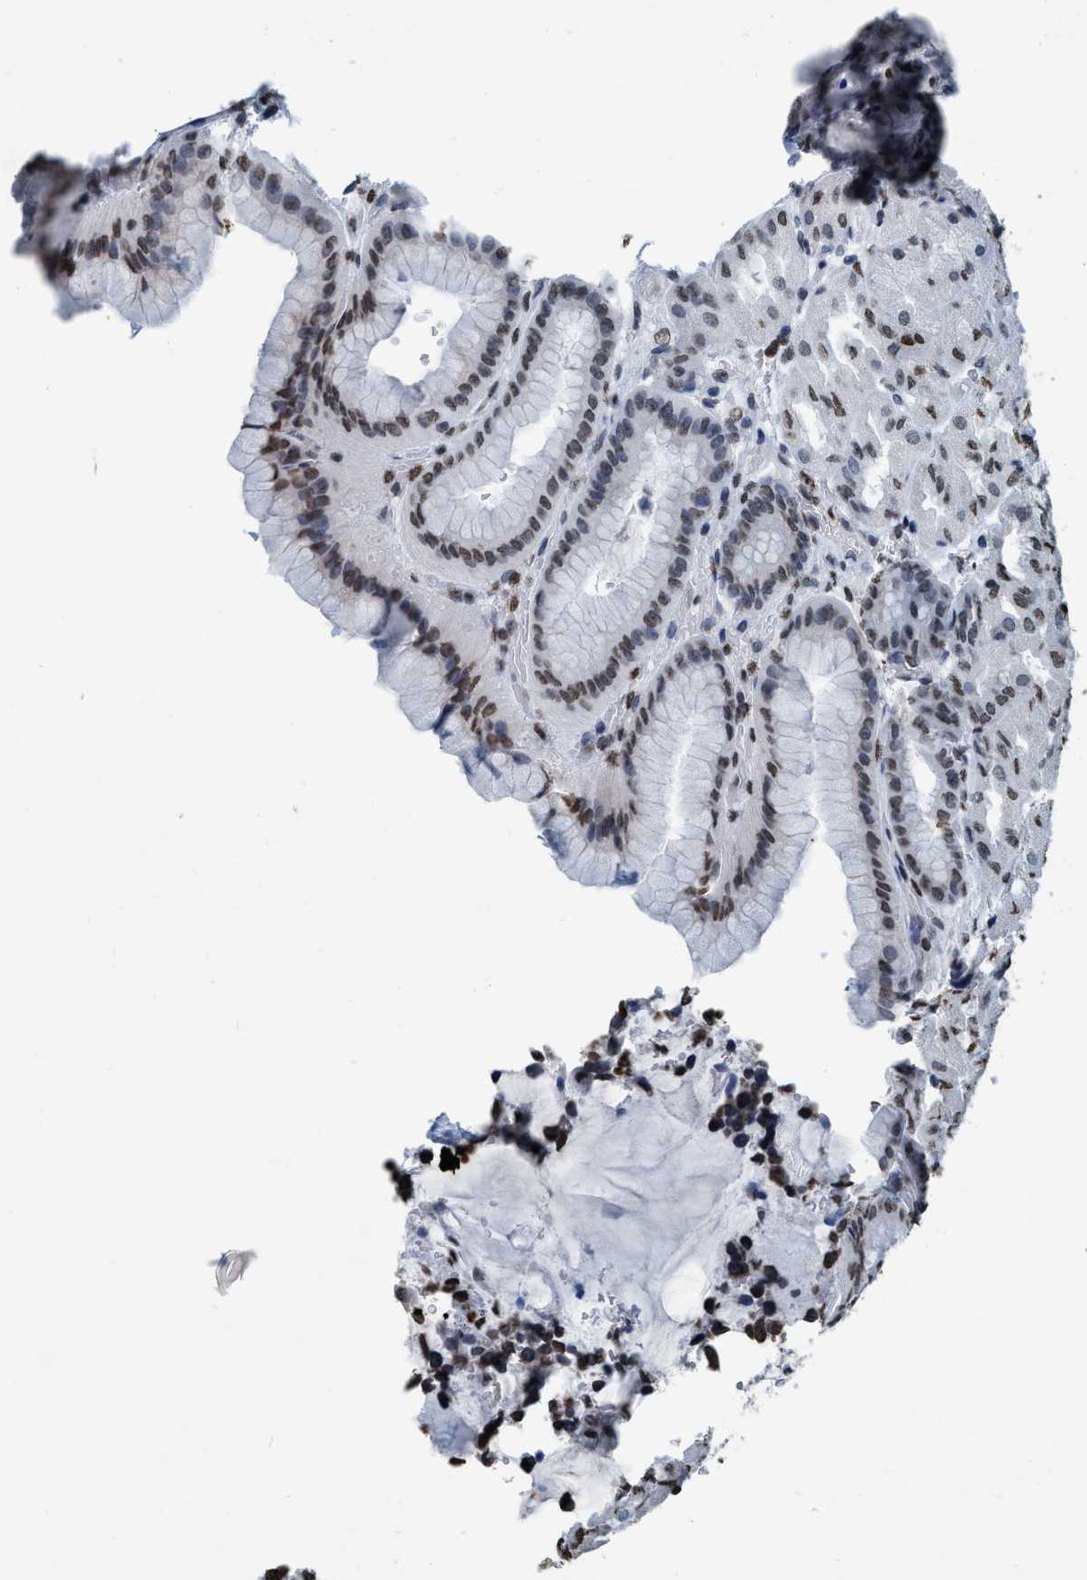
{"staining": {"intensity": "weak", "quantity": "25%-75%", "location": "nuclear"}, "tissue": "stomach", "cell_type": "Glandular cells", "image_type": "normal", "snomed": [{"axis": "morphology", "description": "Normal tissue, NOS"}, {"axis": "morphology", "description": "Carcinoid, malignant, NOS"}, {"axis": "topography", "description": "Stomach, upper"}], "caption": "This histopathology image demonstrates IHC staining of benign human stomach, with low weak nuclear positivity in about 25%-75% of glandular cells.", "gene": "CCNE2", "patient": {"sex": "male", "age": 39}}